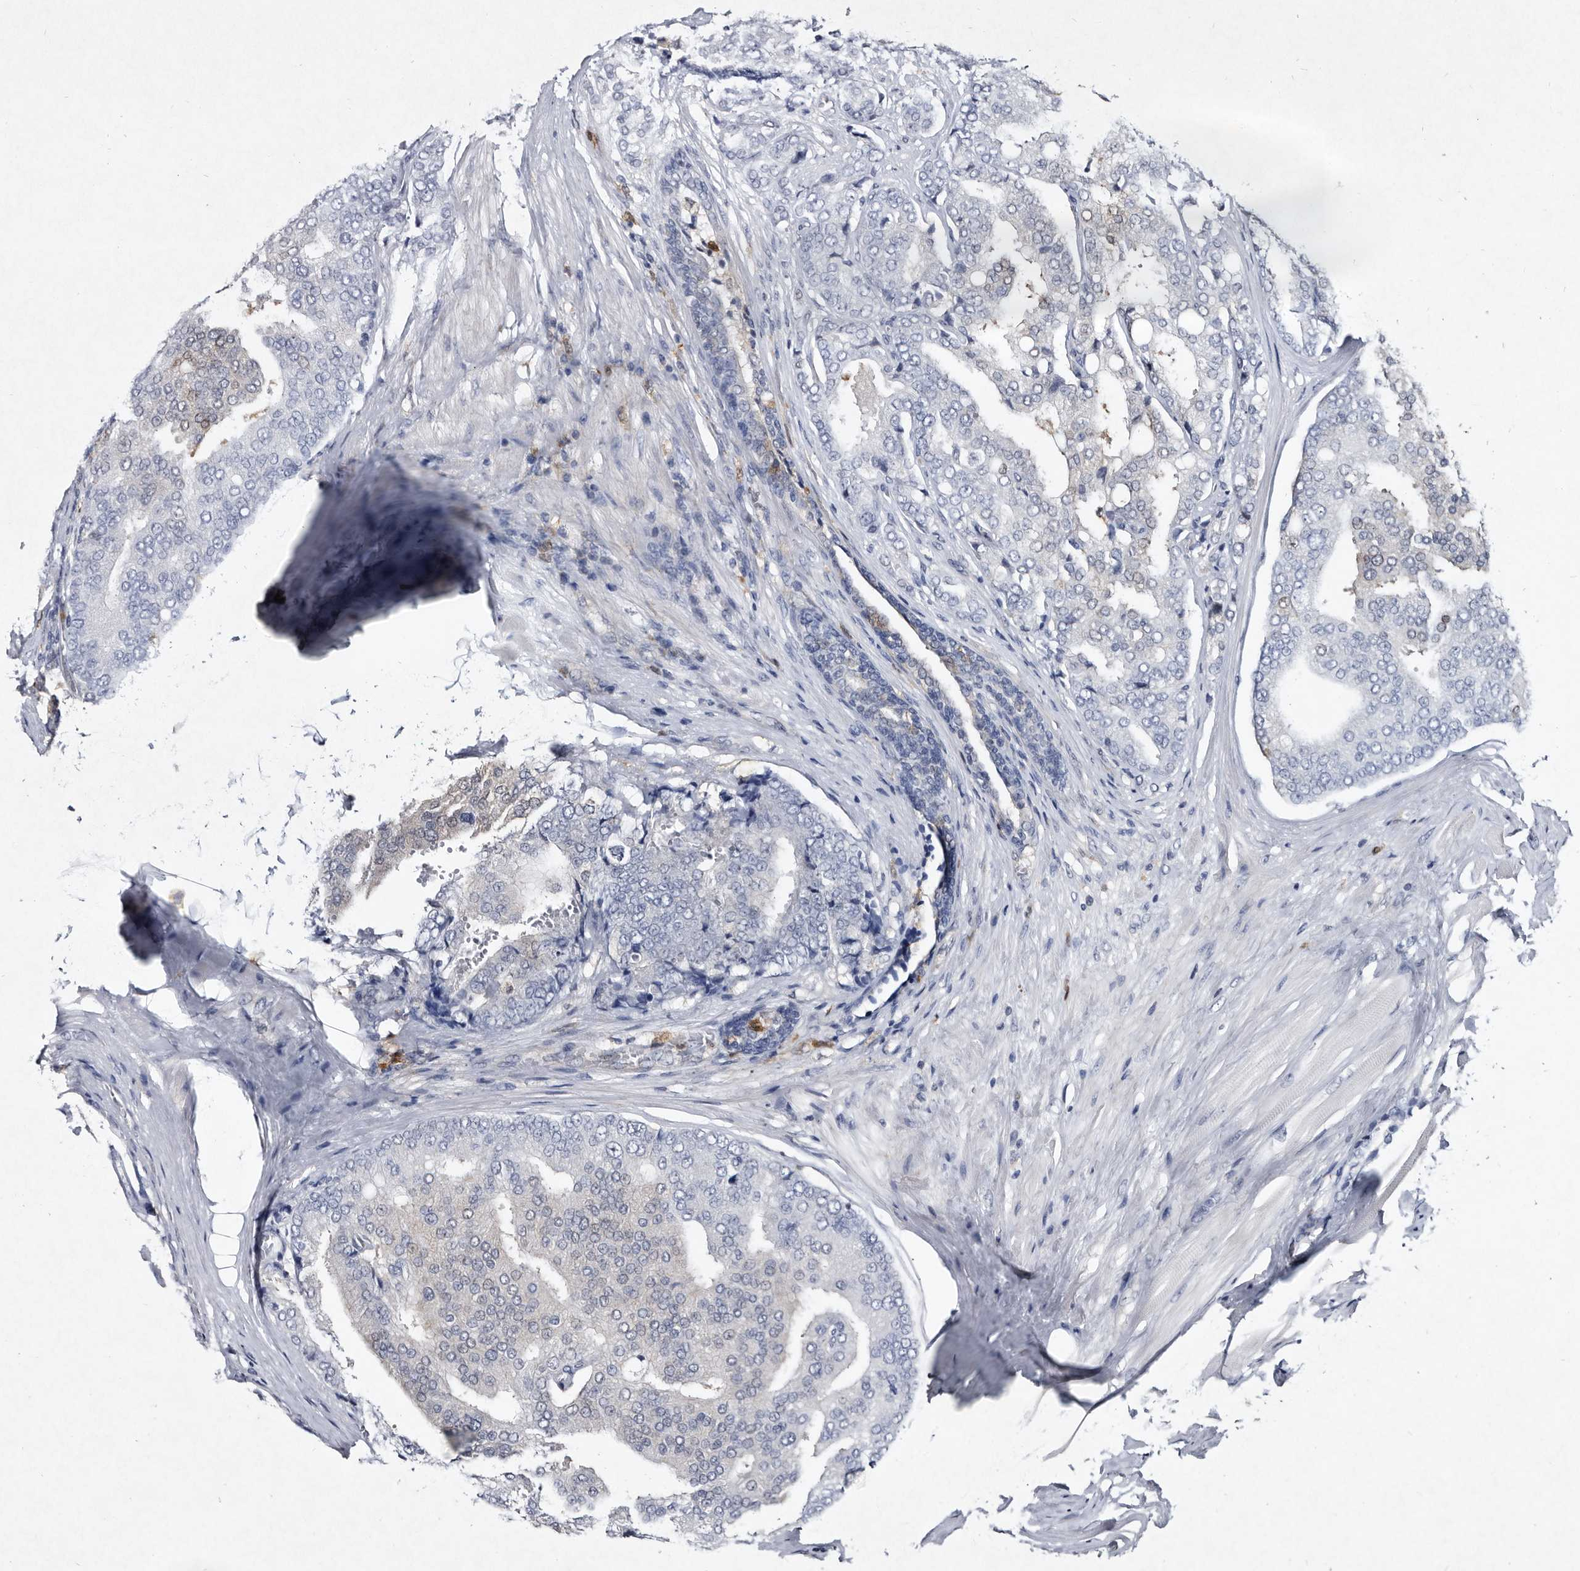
{"staining": {"intensity": "negative", "quantity": "none", "location": "none"}, "tissue": "prostate cancer", "cell_type": "Tumor cells", "image_type": "cancer", "snomed": [{"axis": "morphology", "description": "Adenocarcinoma, High grade"}, {"axis": "topography", "description": "Prostate"}], "caption": "This is an IHC histopathology image of high-grade adenocarcinoma (prostate). There is no expression in tumor cells.", "gene": "SERPINB8", "patient": {"sex": "male", "age": 50}}